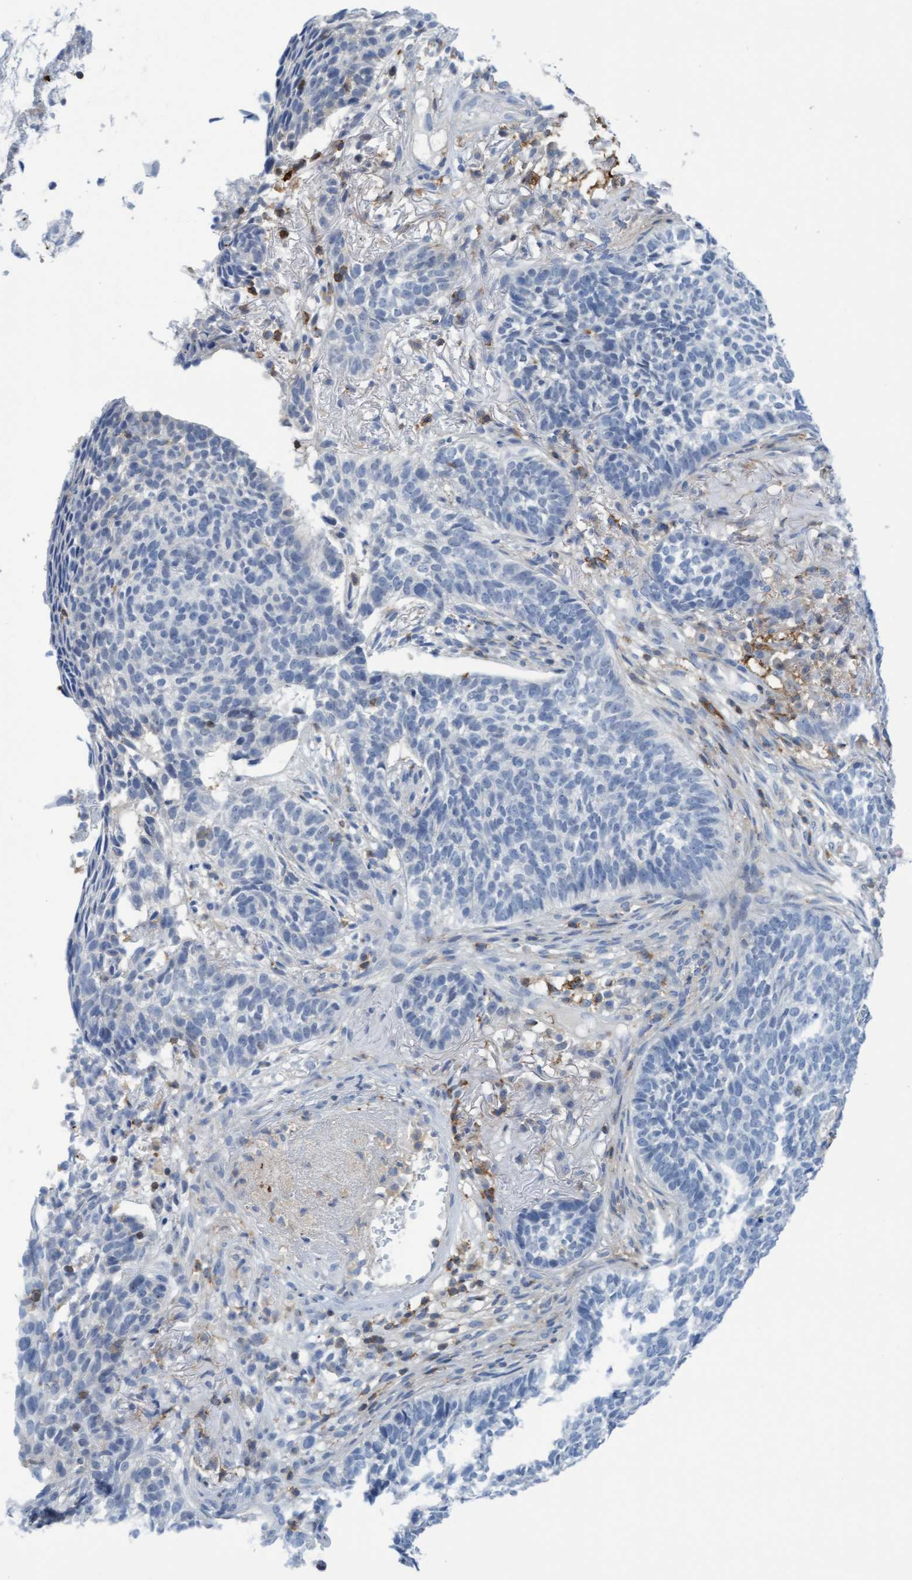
{"staining": {"intensity": "negative", "quantity": "none", "location": "none"}, "tissue": "skin cancer", "cell_type": "Tumor cells", "image_type": "cancer", "snomed": [{"axis": "morphology", "description": "Basal cell carcinoma"}, {"axis": "topography", "description": "Skin"}], "caption": "Skin cancer stained for a protein using immunohistochemistry displays no expression tumor cells.", "gene": "FNBP1", "patient": {"sex": "male", "age": 85}}